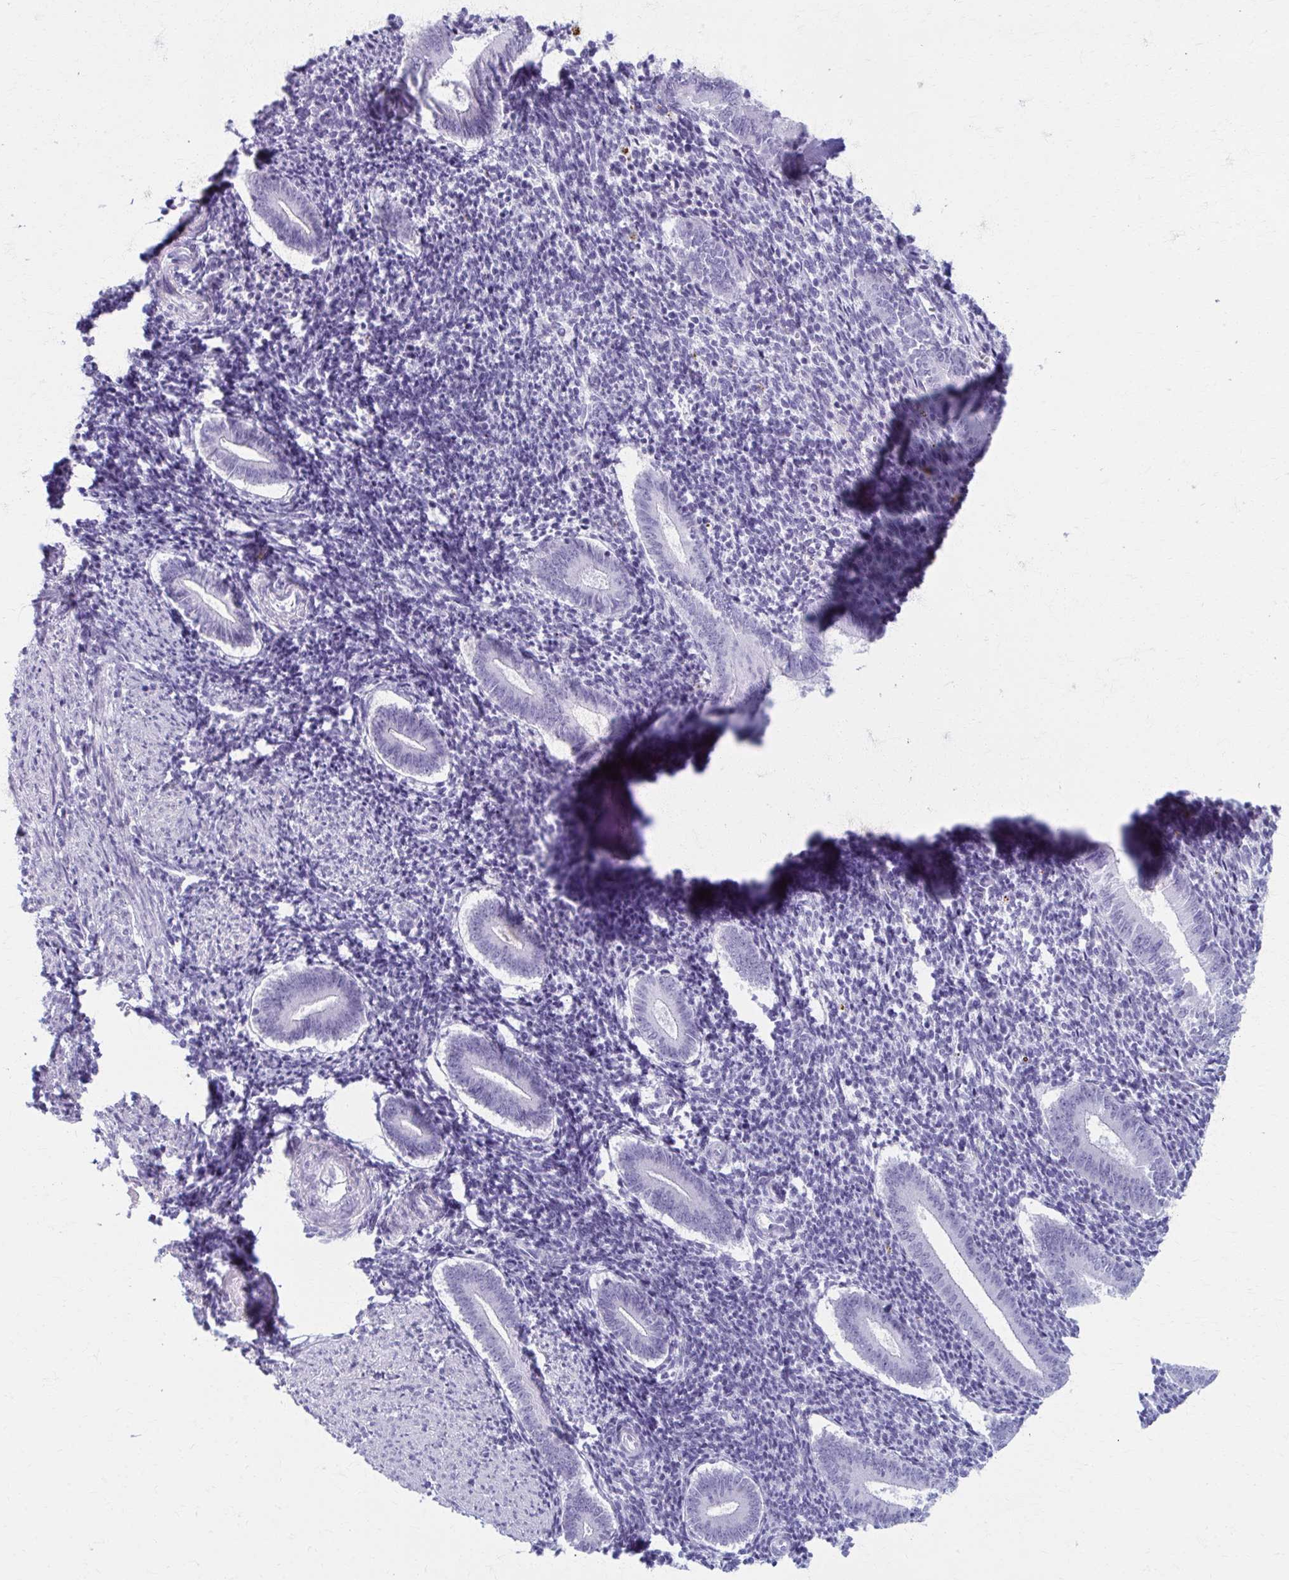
{"staining": {"intensity": "negative", "quantity": "none", "location": "none"}, "tissue": "endometrium", "cell_type": "Cells in endometrial stroma", "image_type": "normal", "snomed": [{"axis": "morphology", "description": "Normal tissue, NOS"}, {"axis": "topography", "description": "Endometrium"}], "caption": "Benign endometrium was stained to show a protein in brown. There is no significant positivity in cells in endometrial stroma. Brightfield microscopy of IHC stained with DAB (3,3'-diaminobenzidine) (brown) and hematoxylin (blue), captured at high magnification.", "gene": "MPLKIP", "patient": {"sex": "female", "age": 25}}